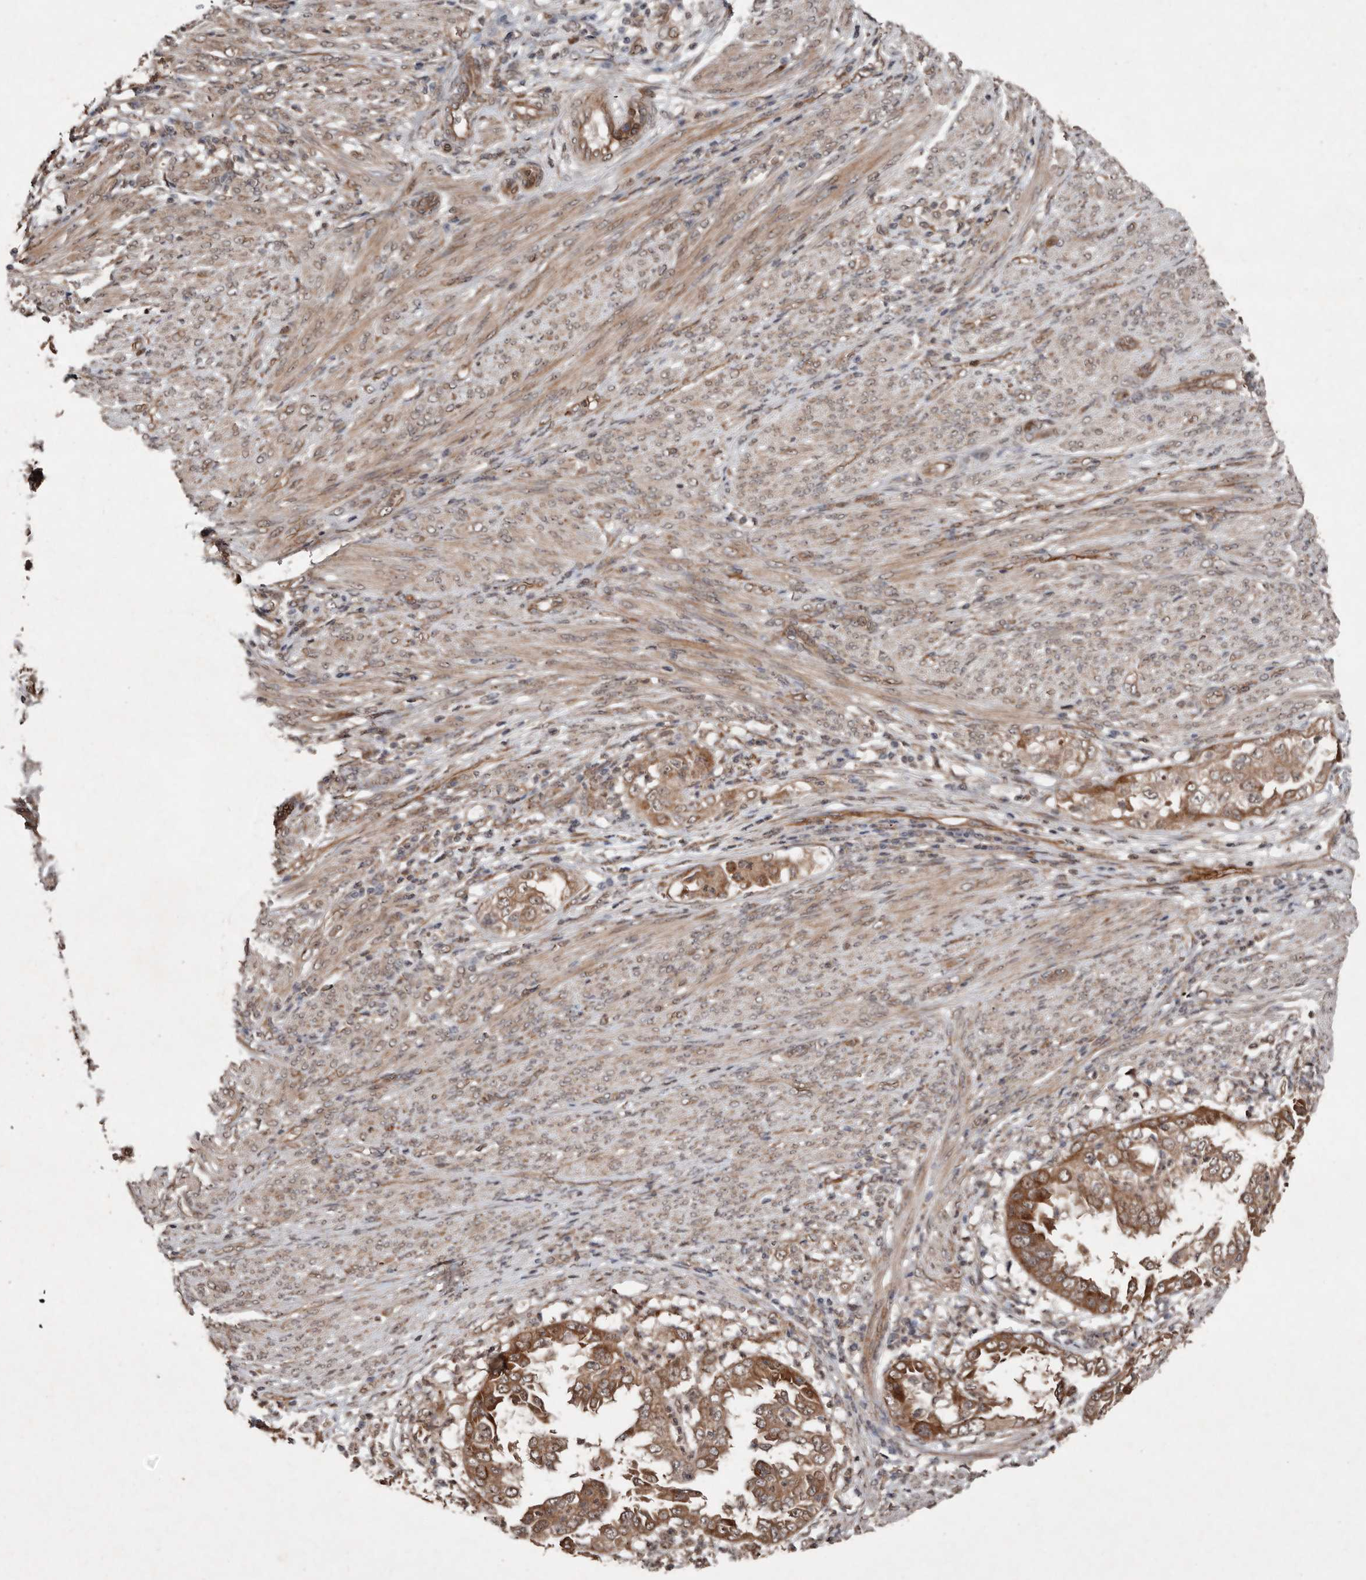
{"staining": {"intensity": "moderate", "quantity": ">75%", "location": "cytoplasmic/membranous"}, "tissue": "endometrial cancer", "cell_type": "Tumor cells", "image_type": "cancer", "snomed": [{"axis": "morphology", "description": "Adenocarcinoma, NOS"}, {"axis": "topography", "description": "Endometrium"}], "caption": "Immunohistochemistry (DAB (3,3'-diaminobenzidine)) staining of endometrial cancer (adenocarcinoma) reveals moderate cytoplasmic/membranous protein expression in approximately >75% of tumor cells. (brown staining indicates protein expression, while blue staining denotes nuclei).", "gene": "DIP2C", "patient": {"sex": "female", "age": 85}}